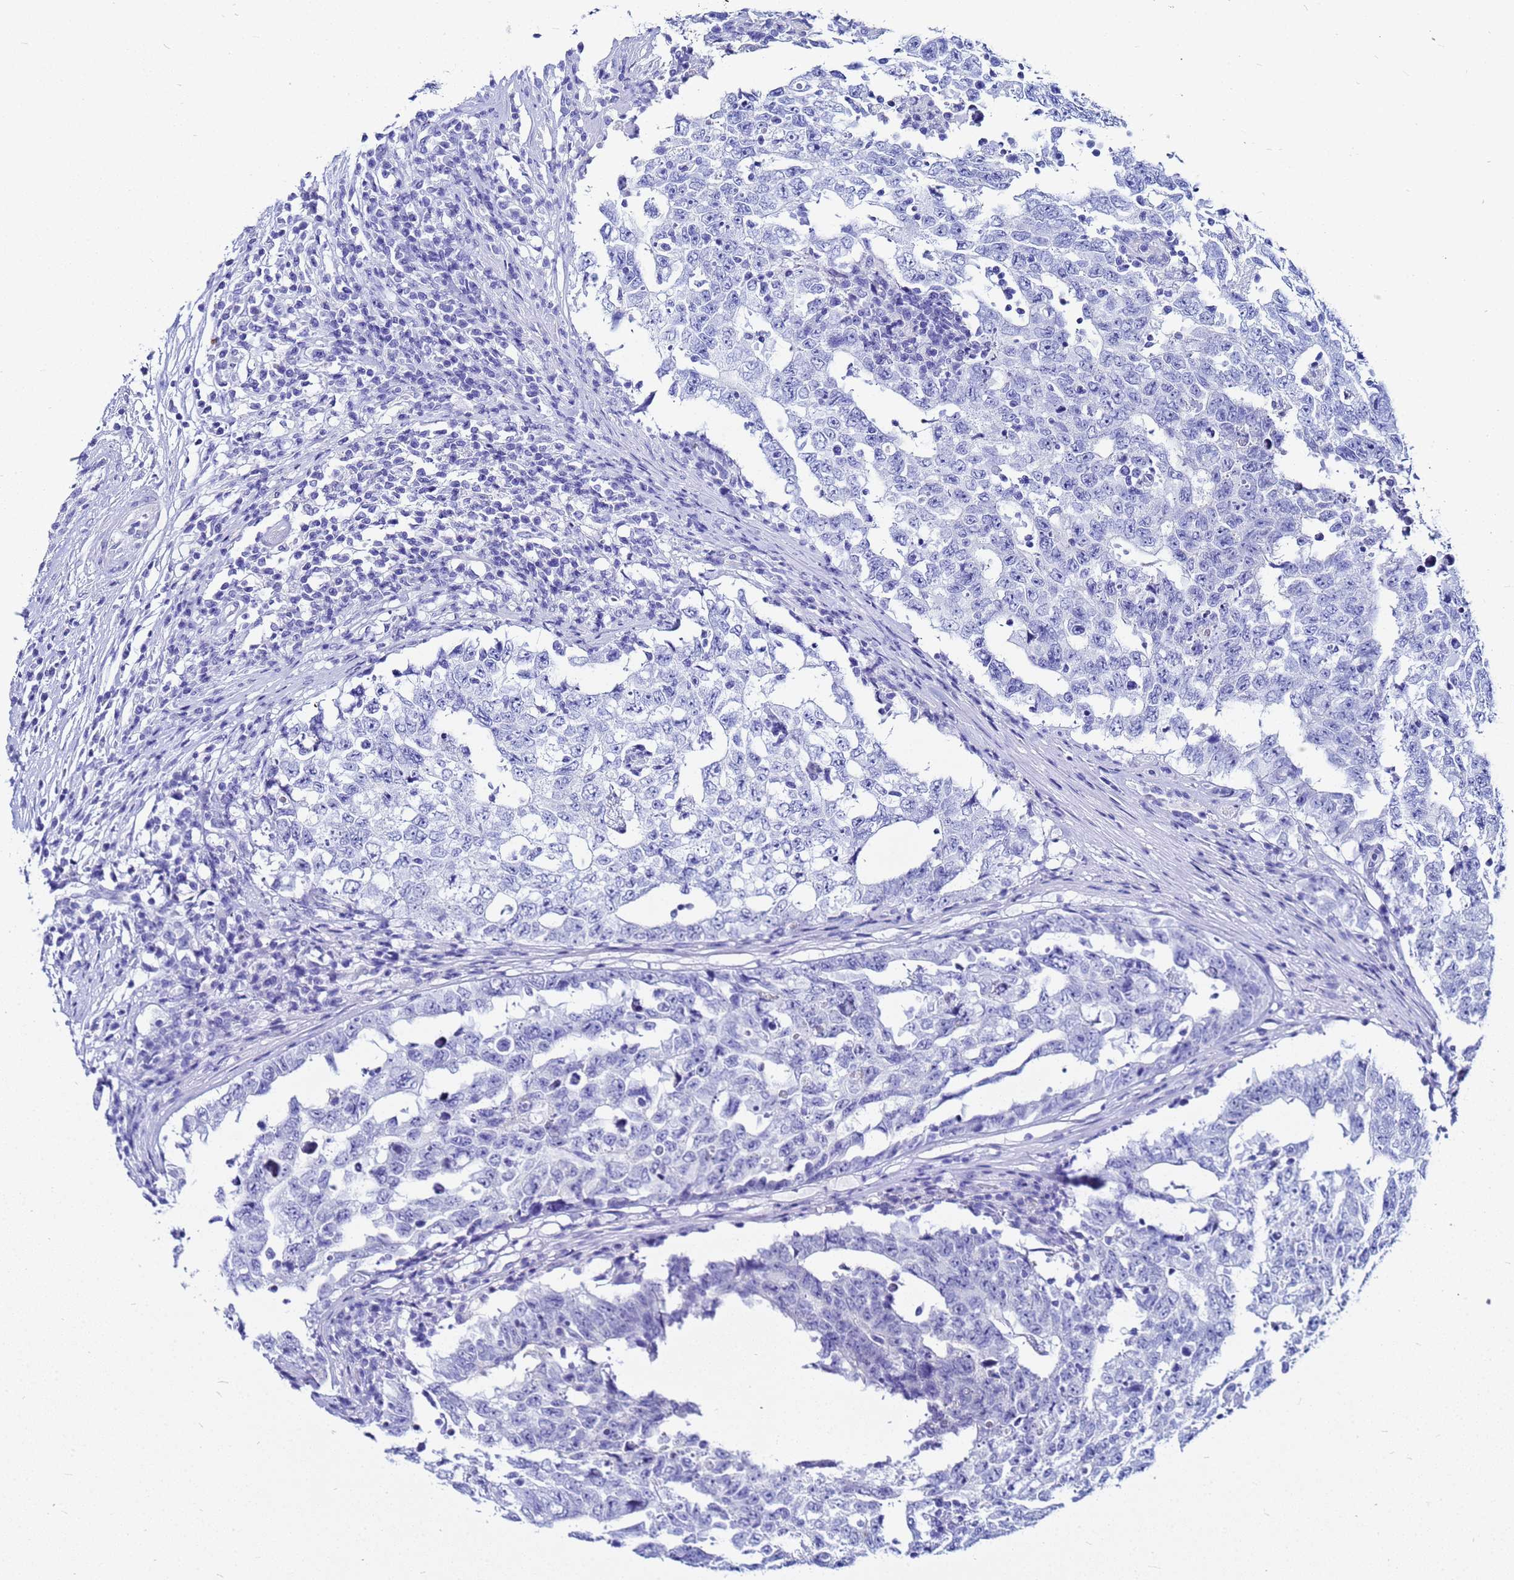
{"staining": {"intensity": "negative", "quantity": "none", "location": "none"}, "tissue": "testis cancer", "cell_type": "Tumor cells", "image_type": "cancer", "snomed": [{"axis": "morphology", "description": "Carcinoma, Embryonal, NOS"}, {"axis": "topography", "description": "Testis"}], "caption": "High magnification brightfield microscopy of embryonal carcinoma (testis) stained with DAB (3,3'-diaminobenzidine) (brown) and counterstained with hematoxylin (blue): tumor cells show no significant positivity. (DAB immunohistochemistry (IHC), high magnification).", "gene": "CKB", "patient": {"sex": "male", "age": 26}}